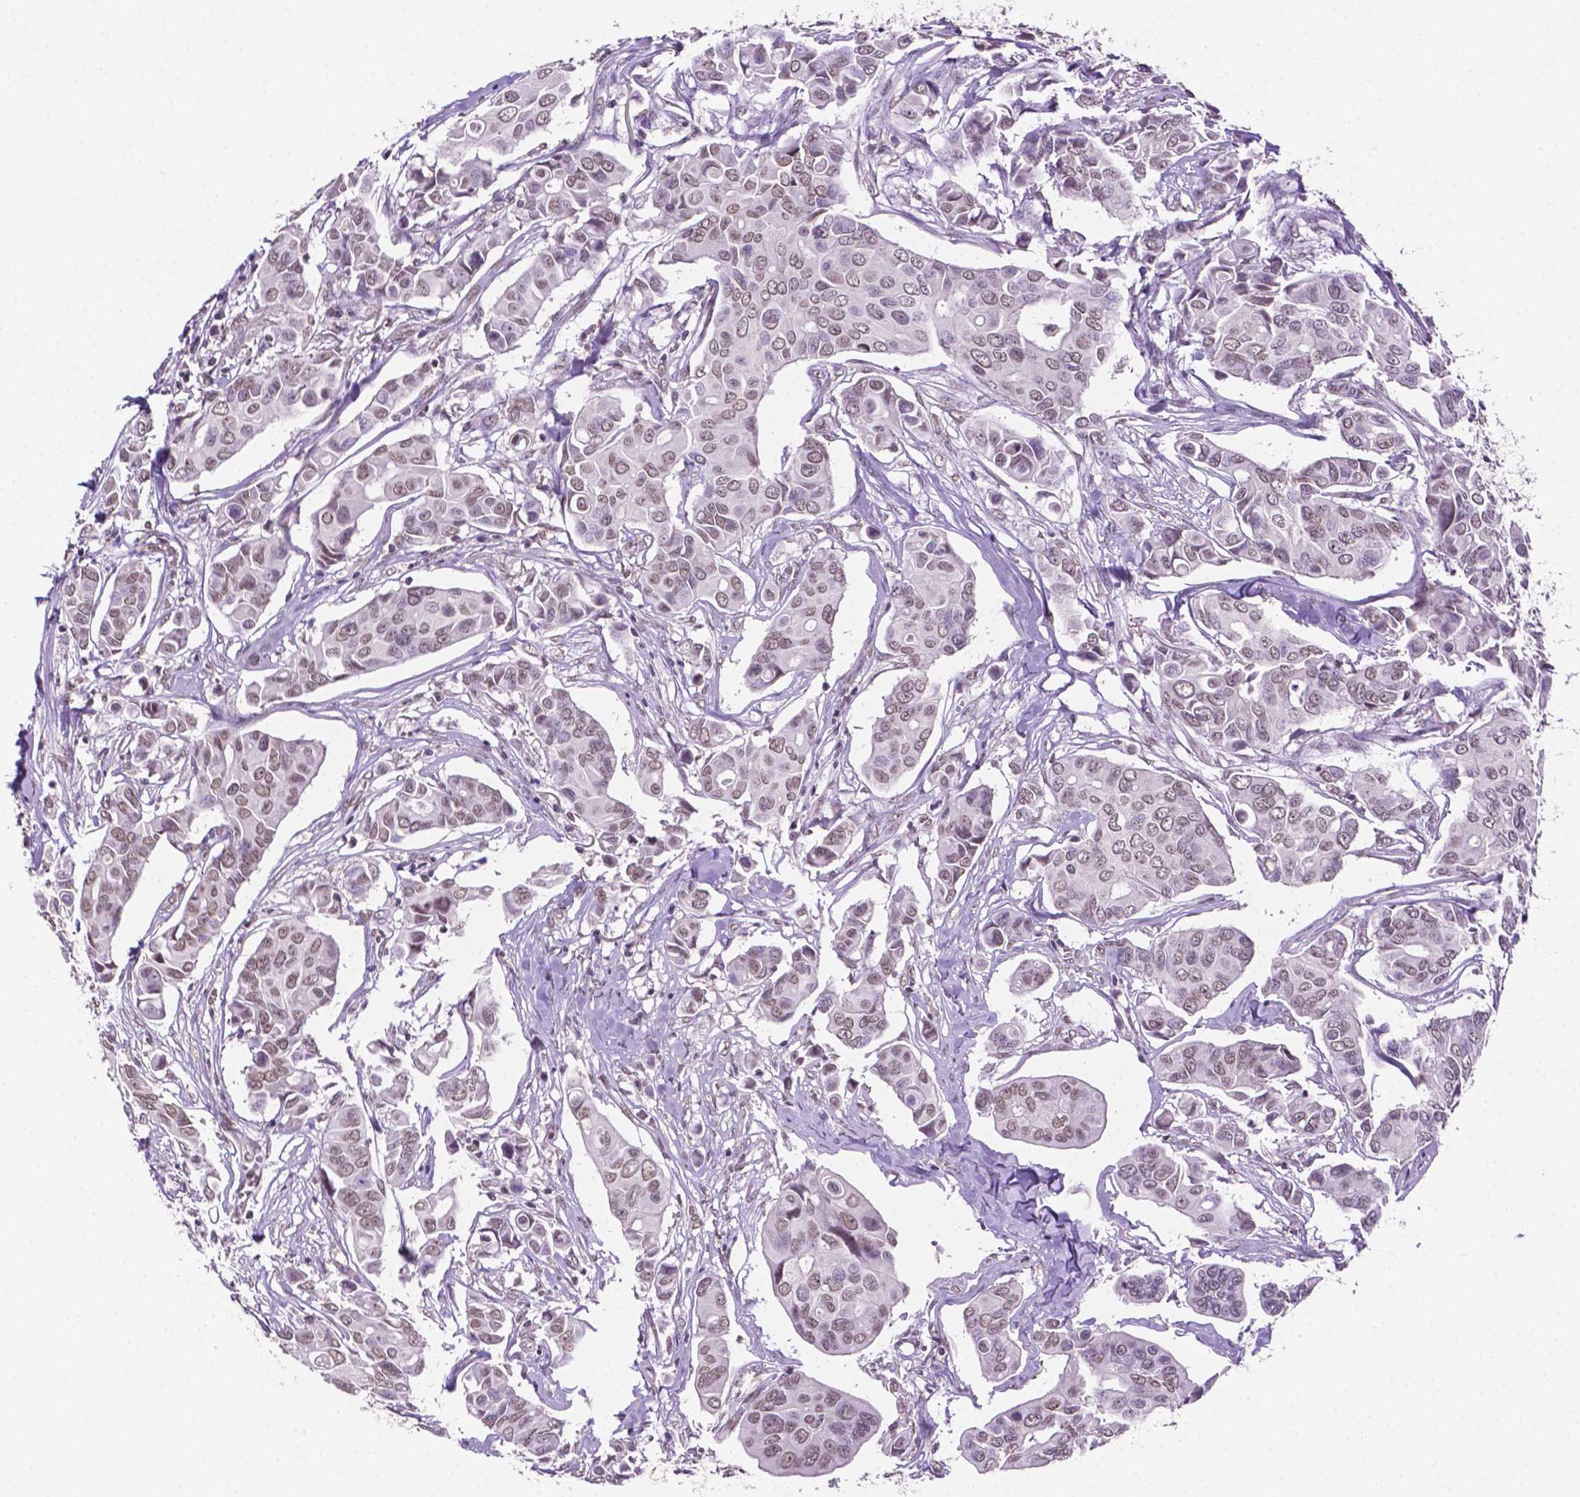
{"staining": {"intensity": "weak", "quantity": ">75%", "location": "nuclear"}, "tissue": "breast cancer", "cell_type": "Tumor cells", "image_type": "cancer", "snomed": [{"axis": "morphology", "description": "Duct carcinoma"}, {"axis": "topography", "description": "Breast"}], "caption": "Breast cancer (invasive ductal carcinoma) tissue shows weak nuclear positivity in about >75% of tumor cells", "gene": "PTPN6", "patient": {"sex": "female", "age": 54}}